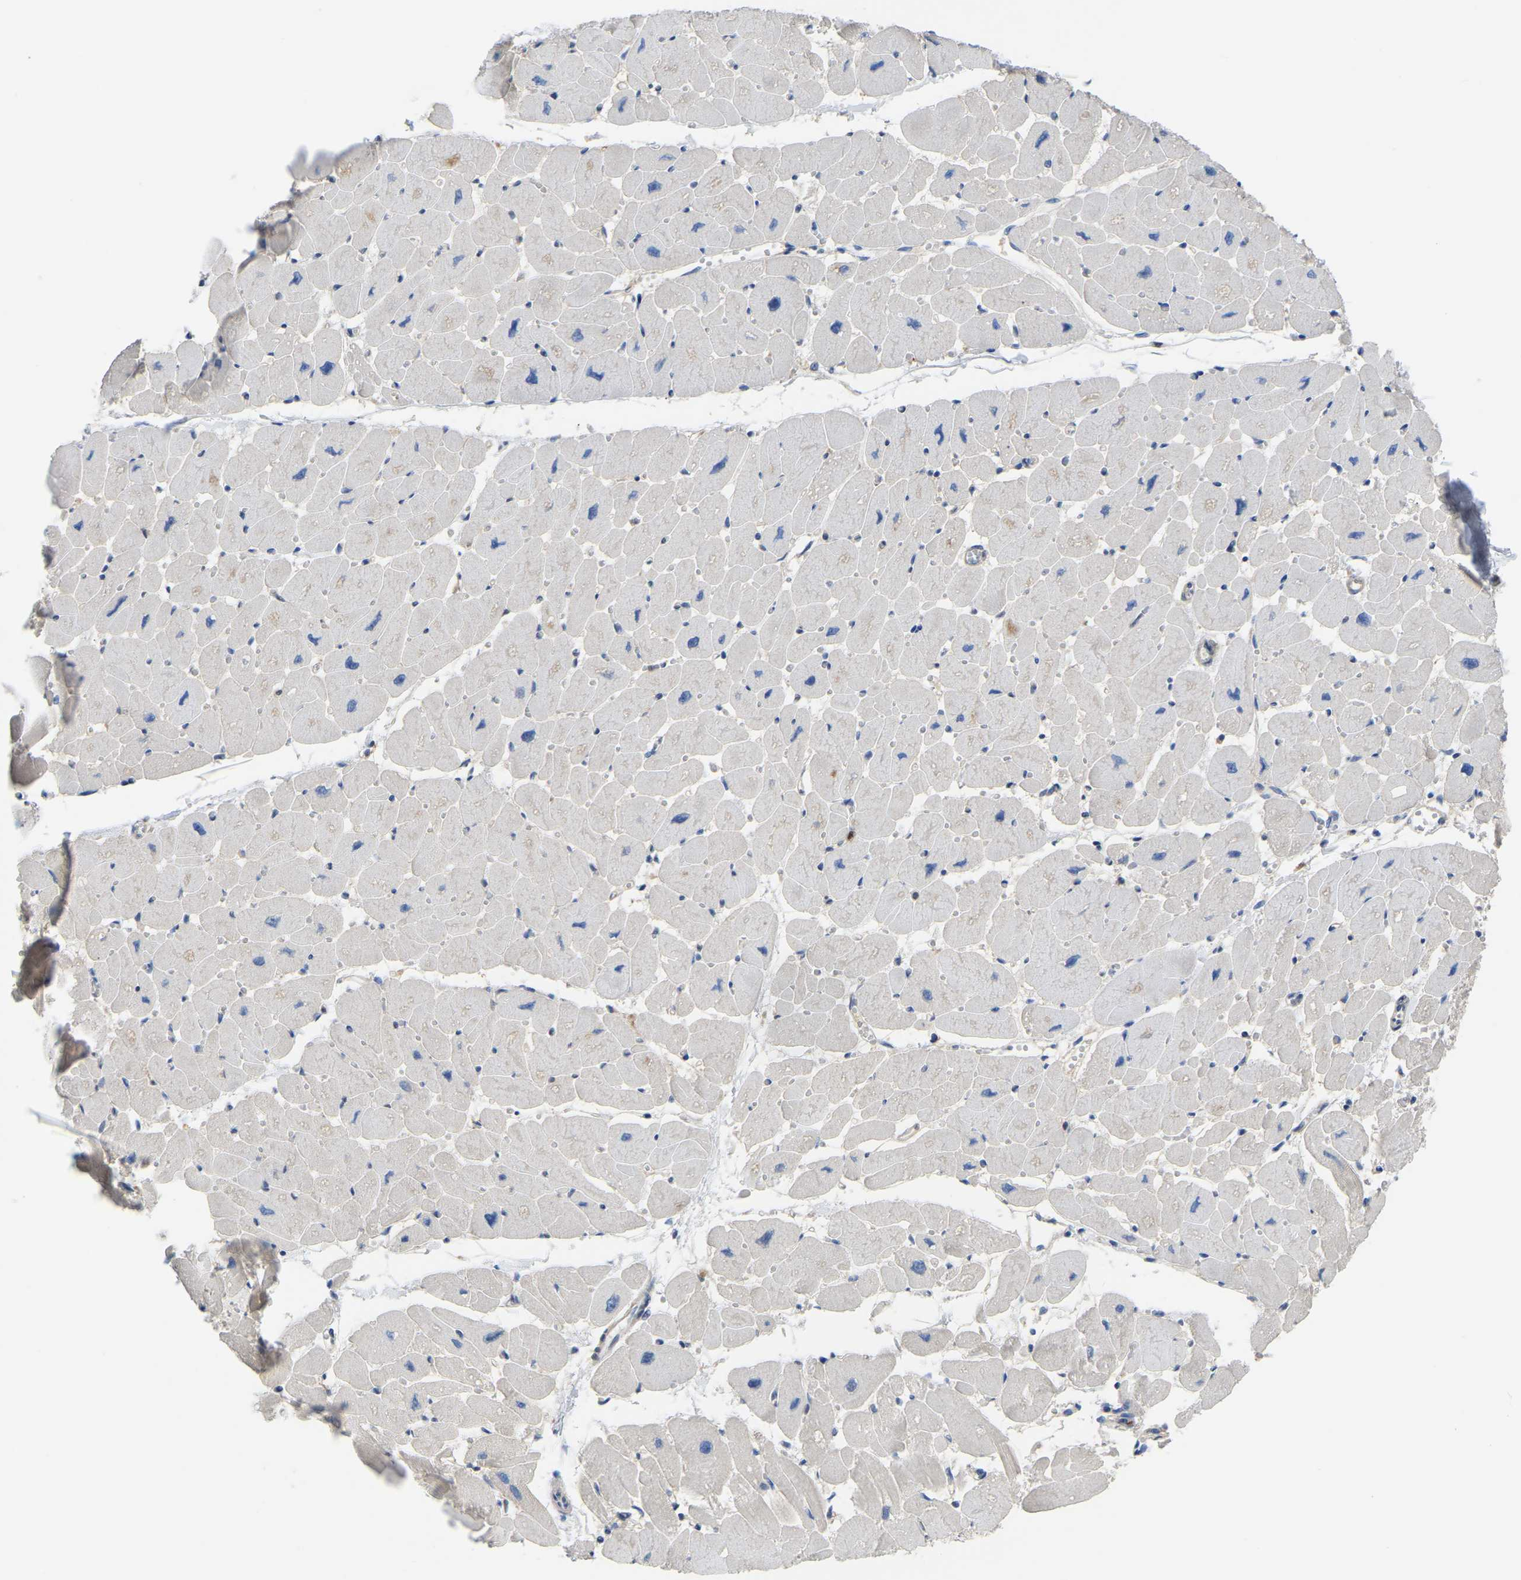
{"staining": {"intensity": "weak", "quantity": "<25%", "location": "cytoplasmic/membranous"}, "tissue": "heart muscle", "cell_type": "Cardiomyocytes", "image_type": "normal", "snomed": [{"axis": "morphology", "description": "Normal tissue, NOS"}, {"axis": "topography", "description": "Heart"}], "caption": "Cardiomyocytes show no significant protein staining in normal heart muscle. (DAB immunohistochemistry (IHC) with hematoxylin counter stain).", "gene": "KLRG2", "patient": {"sex": "female", "age": 54}}